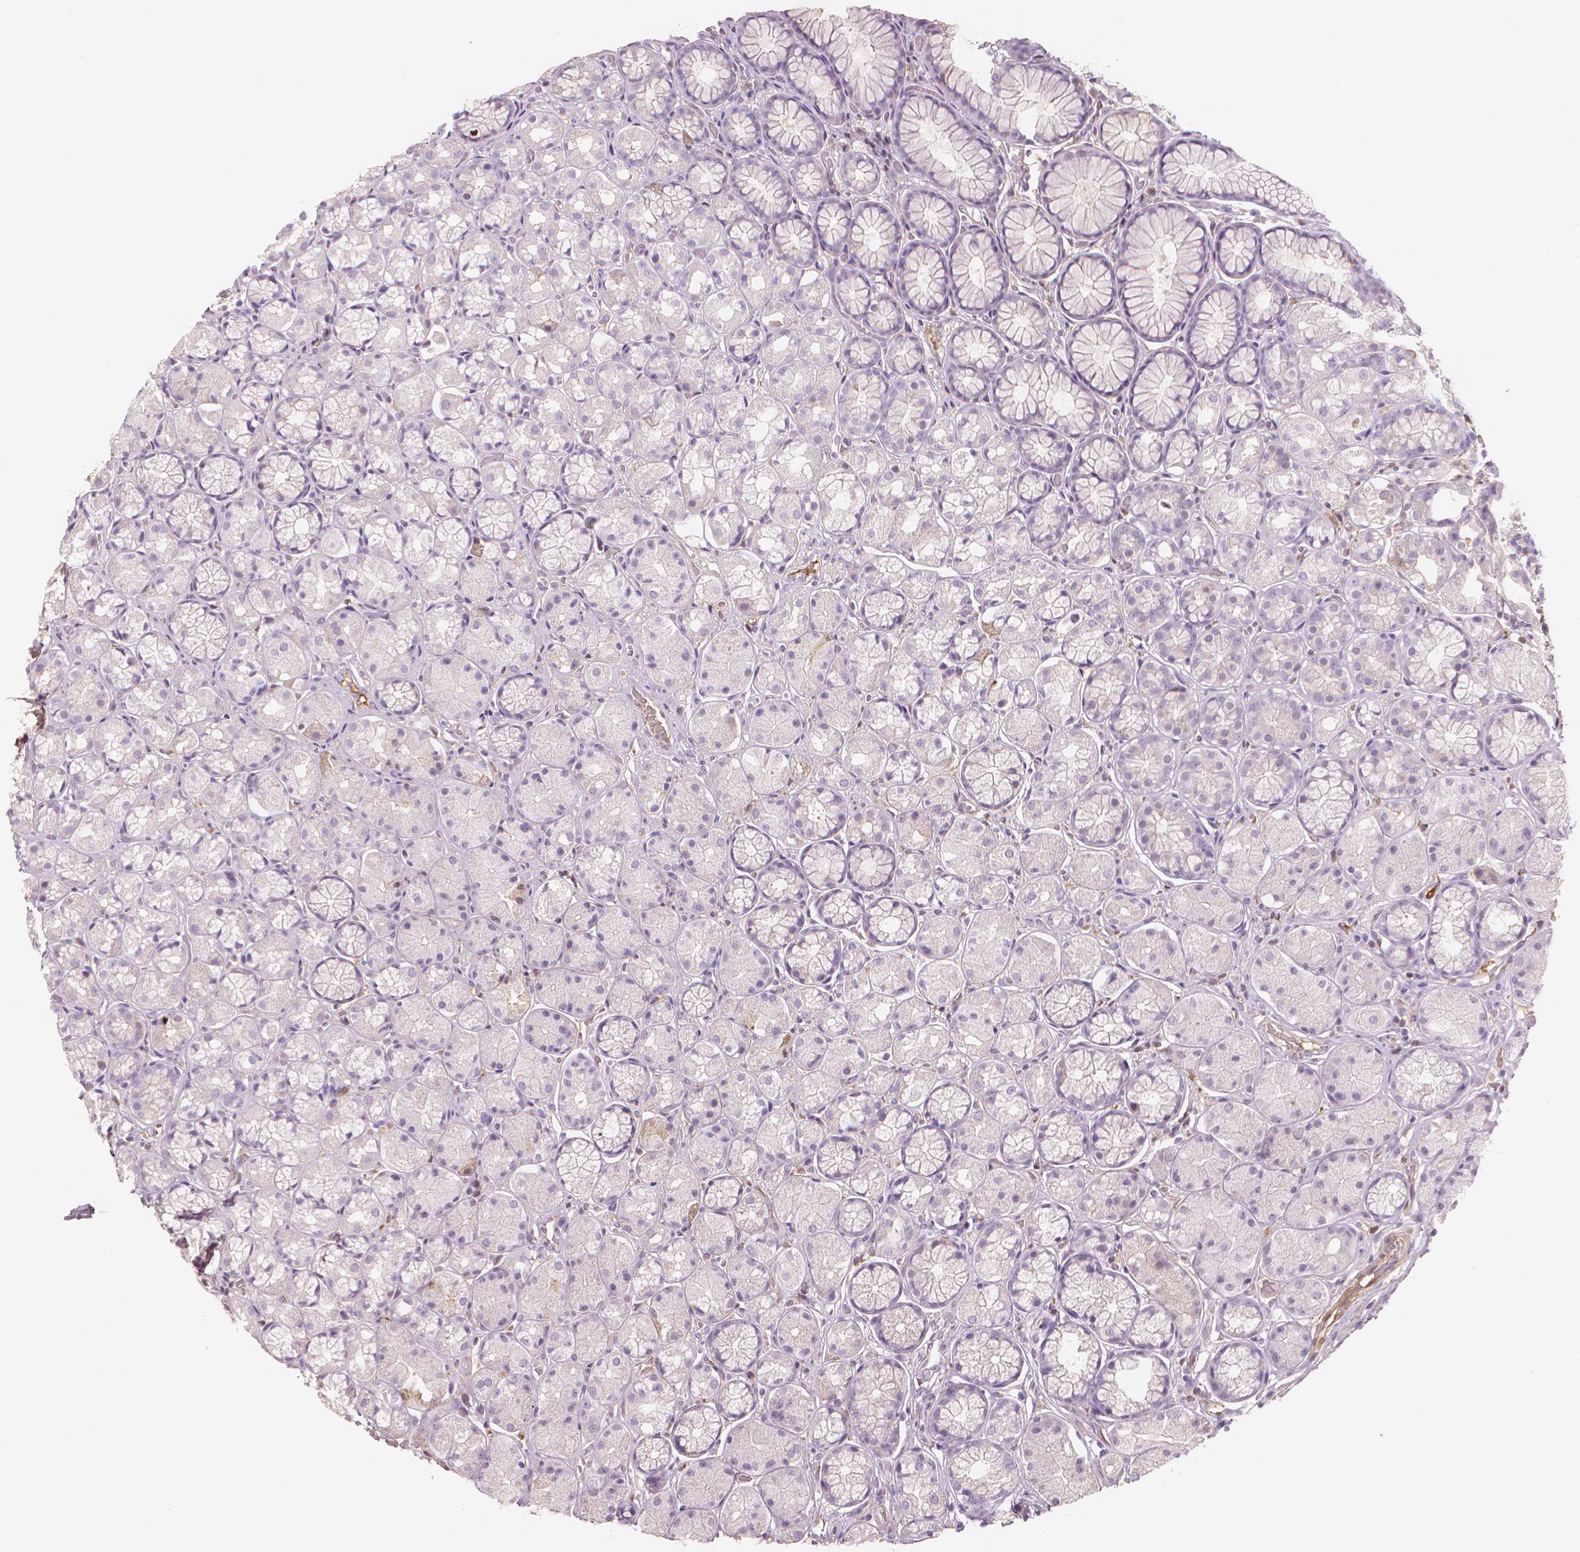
{"staining": {"intensity": "negative", "quantity": "none", "location": "none"}, "tissue": "stomach", "cell_type": "Glandular cells", "image_type": "normal", "snomed": [{"axis": "morphology", "description": "Normal tissue, NOS"}, {"axis": "topography", "description": "Stomach"}], "caption": "An immunohistochemistry histopathology image of normal stomach is shown. There is no staining in glandular cells of stomach.", "gene": "APOA4", "patient": {"sex": "male", "age": 70}}